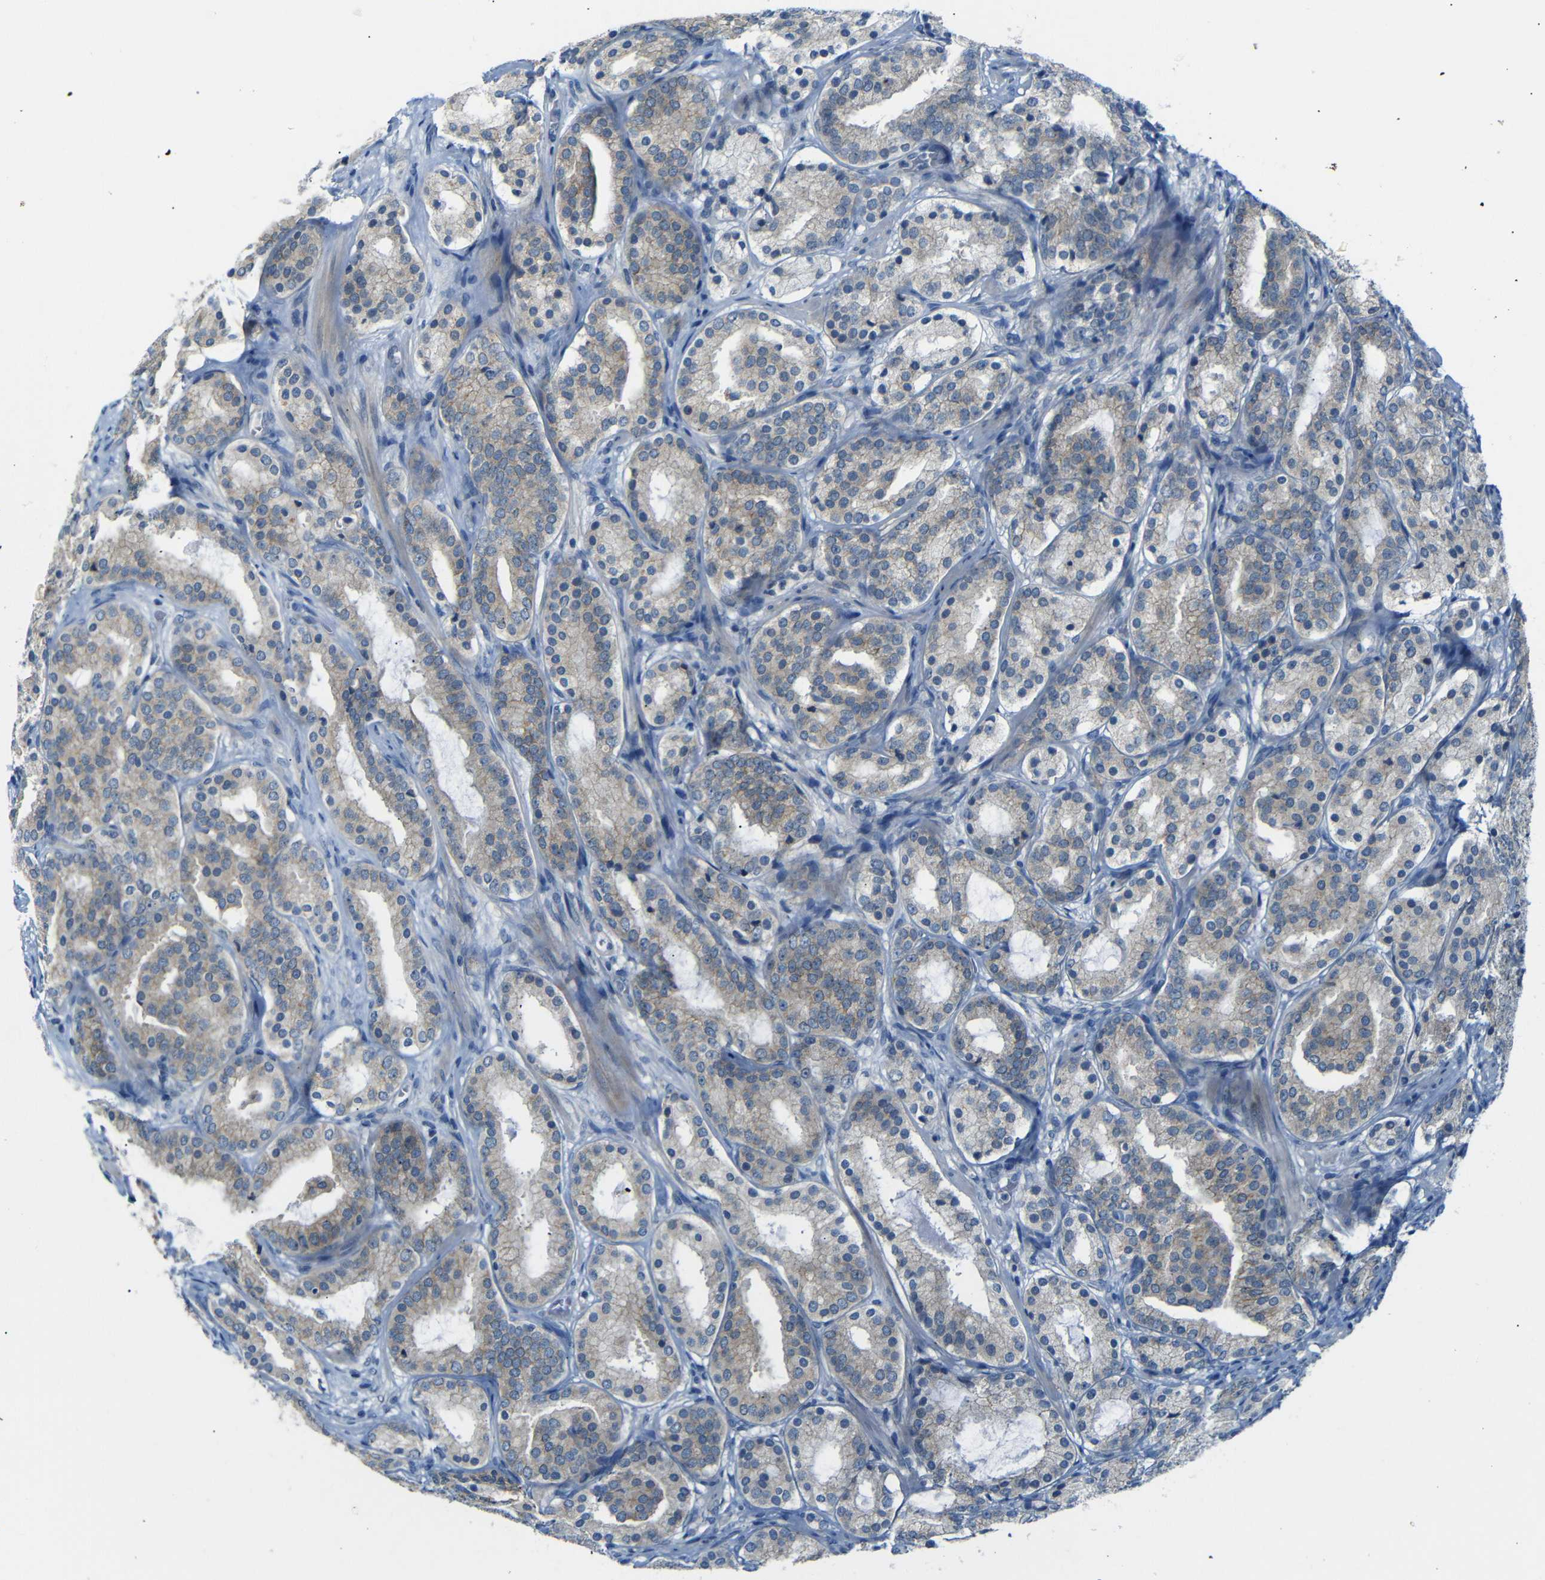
{"staining": {"intensity": "weak", "quantity": ">75%", "location": "cytoplasmic/membranous"}, "tissue": "prostate cancer", "cell_type": "Tumor cells", "image_type": "cancer", "snomed": [{"axis": "morphology", "description": "Adenocarcinoma, Low grade"}, {"axis": "topography", "description": "Prostate"}], "caption": "Immunohistochemistry (DAB) staining of human prostate low-grade adenocarcinoma demonstrates weak cytoplasmic/membranous protein expression in approximately >75% of tumor cells.", "gene": "ANK3", "patient": {"sex": "male", "age": 69}}